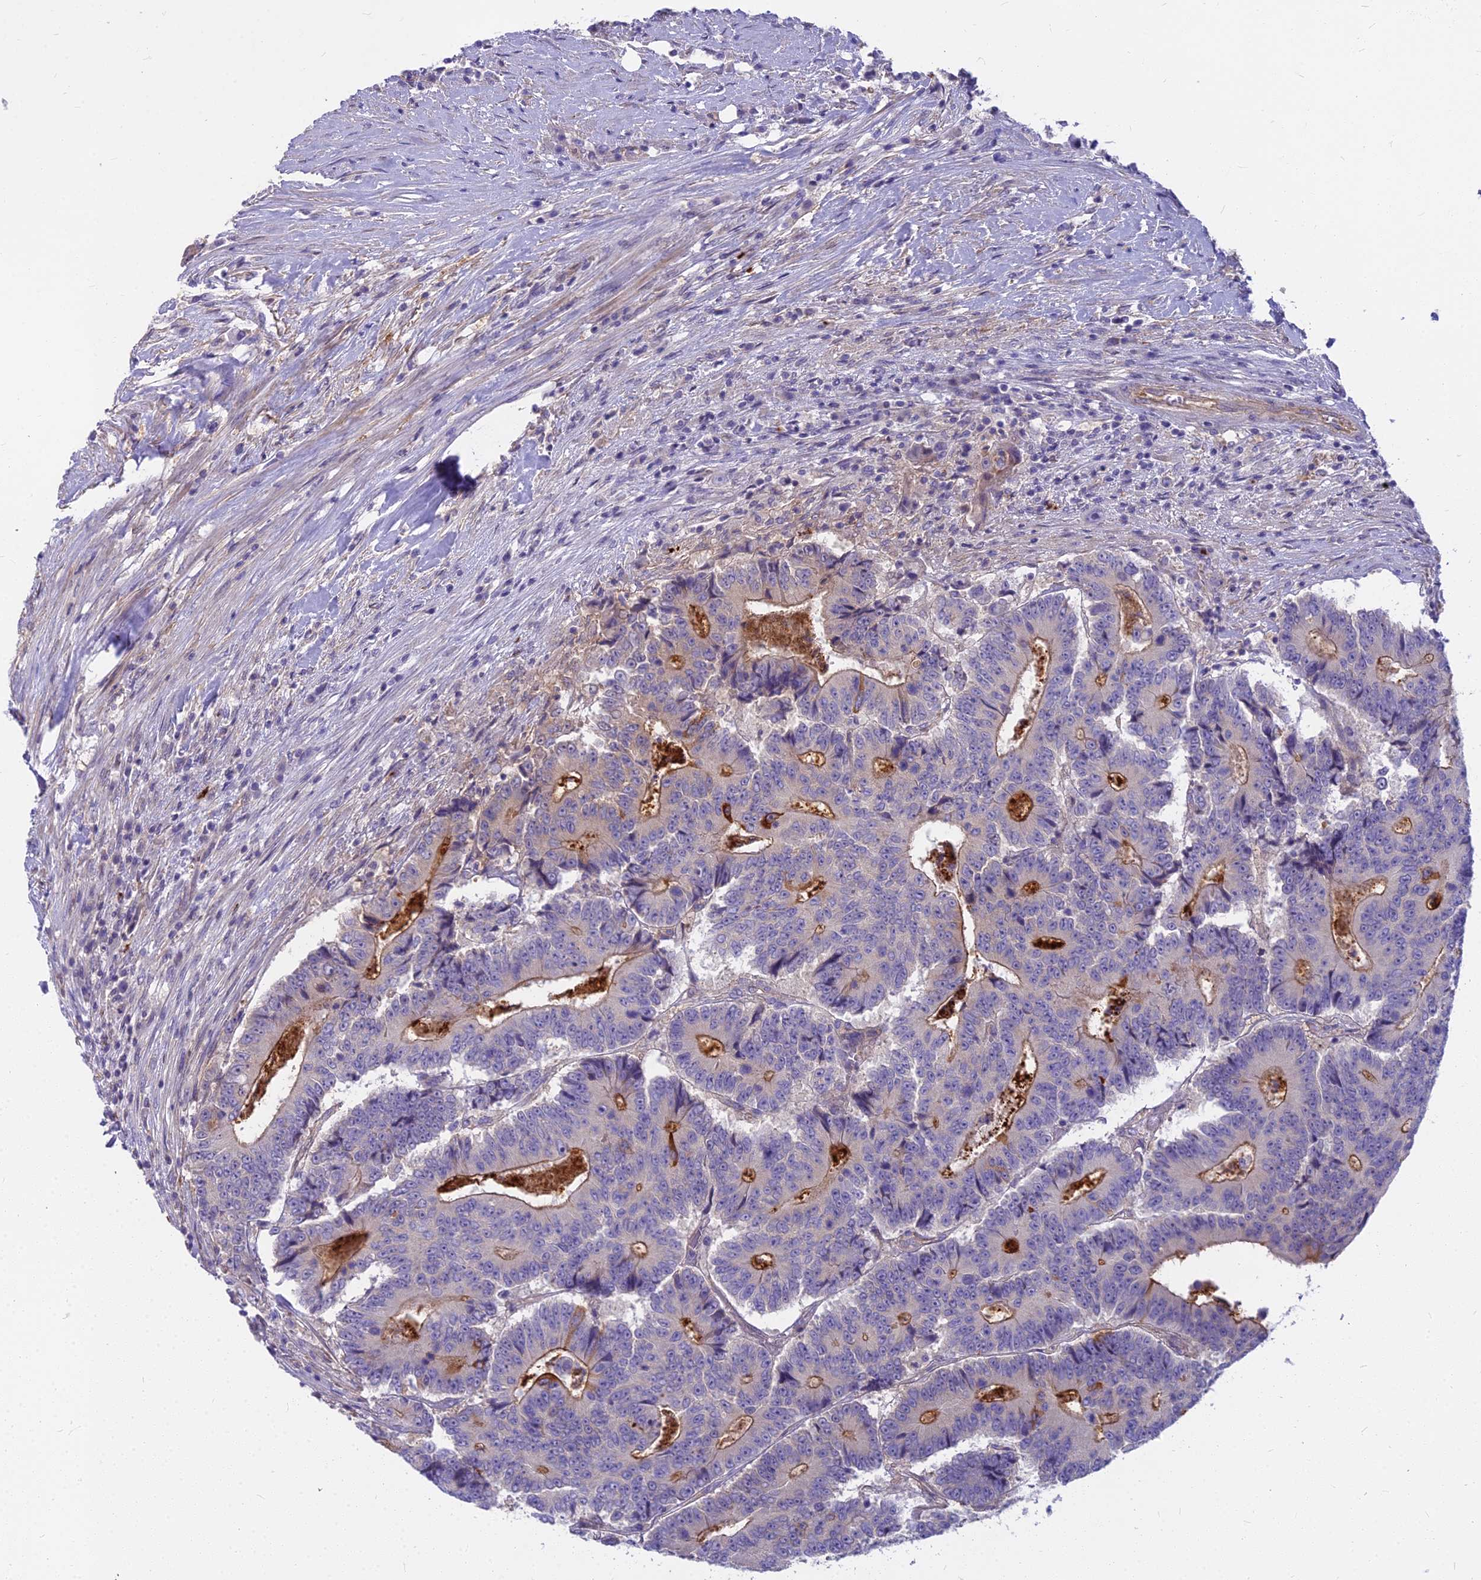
{"staining": {"intensity": "moderate", "quantity": "<25%", "location": "cytoplasmic/membranous"}, "tissue": "colorectal cancer", "cell_type": "Tumor cells", "image_type": "cancer", "snomed": [{"axis": "morphology", "description": "Adenocarcinoma, NOS"}, {"axis": "topography", "description": "Colon"}], "caption": "Moderate cytoplasmic/membranous protein staining is seen in approximately <25% of tumor cells in colorectal cancer. (DAB (3,3'-diaminobenzidine) = brown stain, brightfield microscopy at high magnification).", "gene": "HLA-DOA", "patient": {"sex": "male", "age": 83}}